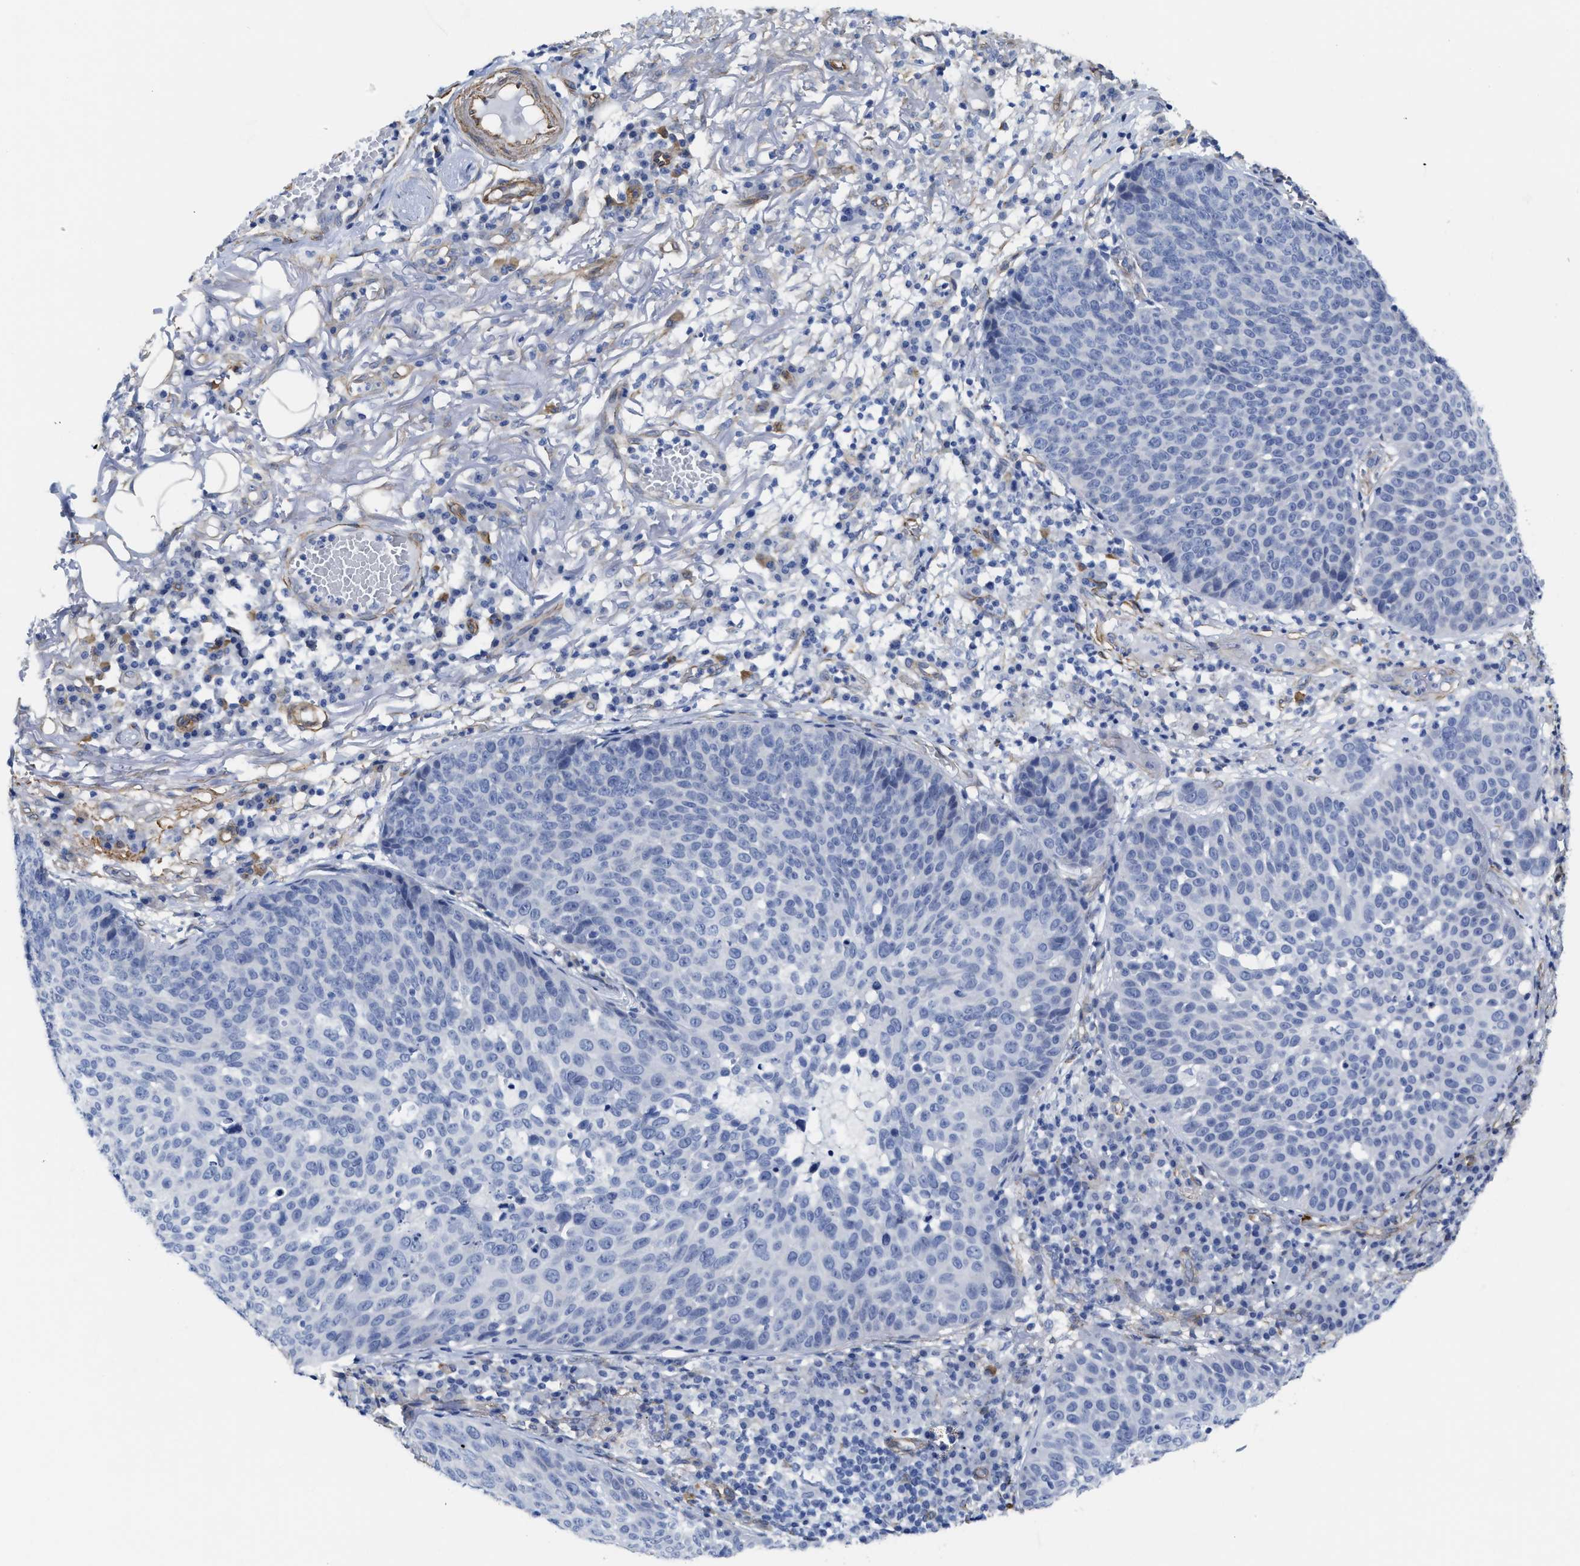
{"staining": {"intensity": "negative", "quantity": "none", "location": "none"}, "tissue": "skin cancer", "cell_type": "Tumor cells", "image_type": "cancer", "snomed": [{"axis": "morphology", "description": "Squamous cell carcinoma in situ, NOS"}, {"axis": "morphology", "description": "Squamous cell carcinoma, NOS"}, {"axis": "topography", "description": "Skin"}], "caption": "A photomicrograph of skin squamous cell carcinoma in situ stained for a protein shows no brown staining in tumor cells. Brightfield microscopy of IHC stained with DAB (3,3'-diaminobenzidine) (brown) and hematoxylin (blue), captured at high magnification.", "gene": "TUB", "patient": {"sex": "male", "age": 93}}